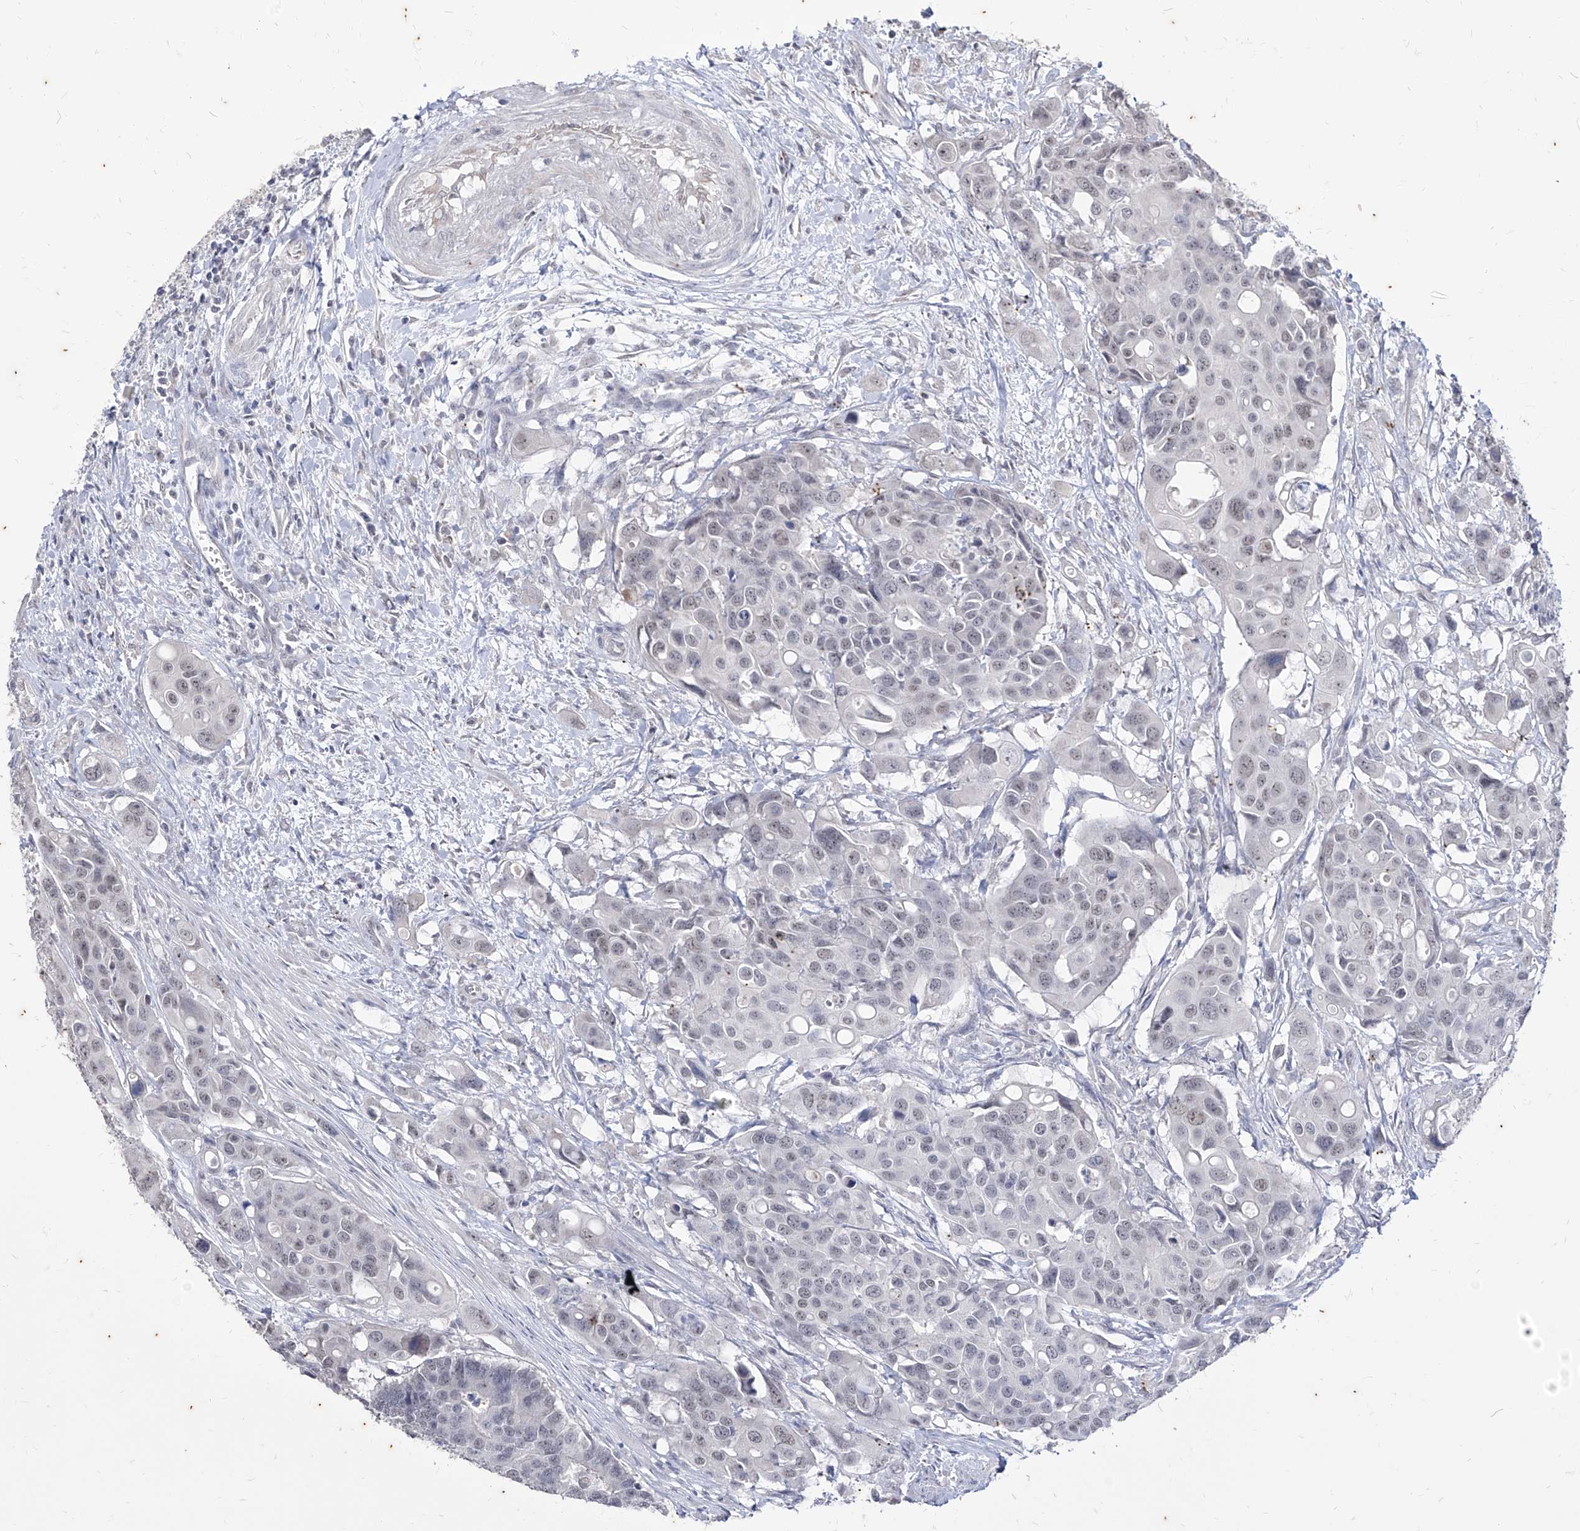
{"staining": {"intensity": "negative", "quantity": "none", "location": "none"}, "tissue": "colorectal cancer", "cell_type": "Tumor cells", "image_type": "cancer", "snomed": [{"axis": "morphology", "description": "Adenocarcinoma, NOS"}, {"axis": "topography", "description": "Colon"}], "caption": "Immunohistochemistry (IHC) of colorectal cancer (adenocarcinoma) shows no staining in tumor cells. Nuclei are stained in blue.", "gene": "PHF20L1", "patient": {"sex": "male", "age": 77}}